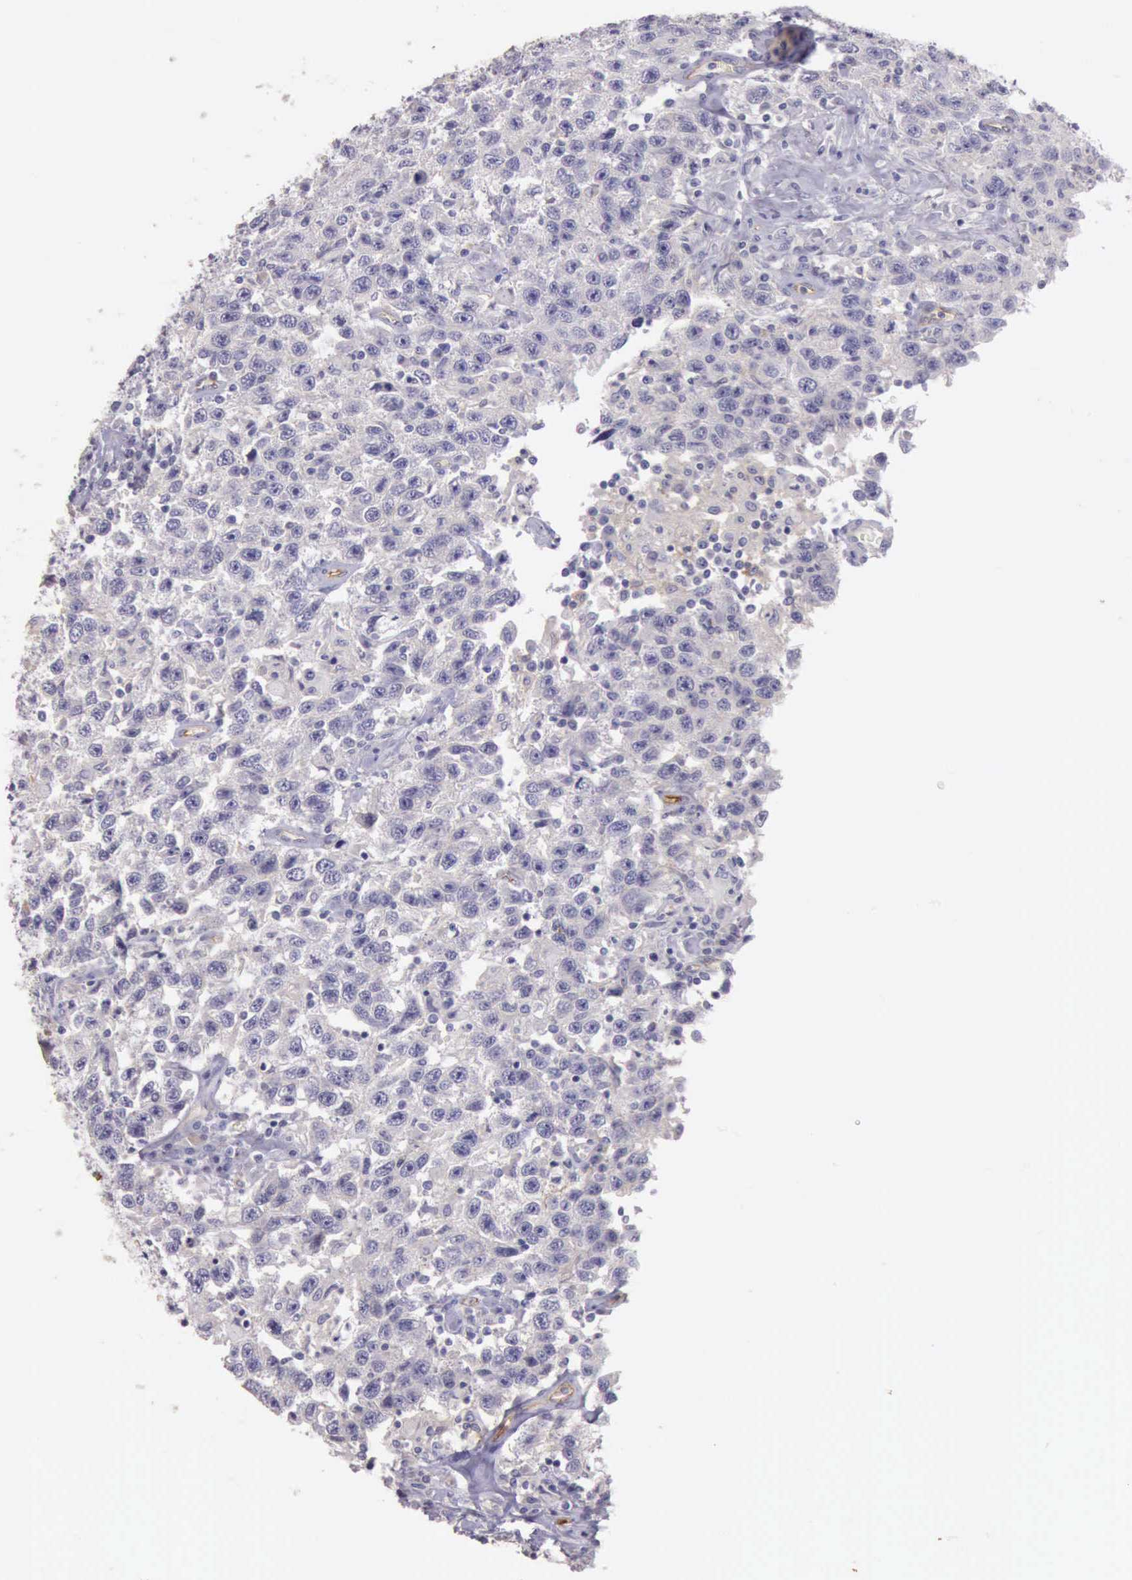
{"staining": {"intensity": "negative", "quantity": "none", "location": "none"}, "tissue": "testis cancer", "cell_type": "Tumor cells", "image_type": "cancer", "snomed": [{"axis": "morphology", "description": "Seminoma, NOS"}, {"axis": "topography", "description": "Testis"}], "caption": "IHC micrograph of testis cancer stained for a protein (brown), which shows no positivity in tumor cells. (DAB (3,3'-diaminobenzidine) immunohistochemistry visualized using brightfield microscopy, high magnification).", "gene": "TCEANC", "patient": {"sex": "male", "age": 41}}